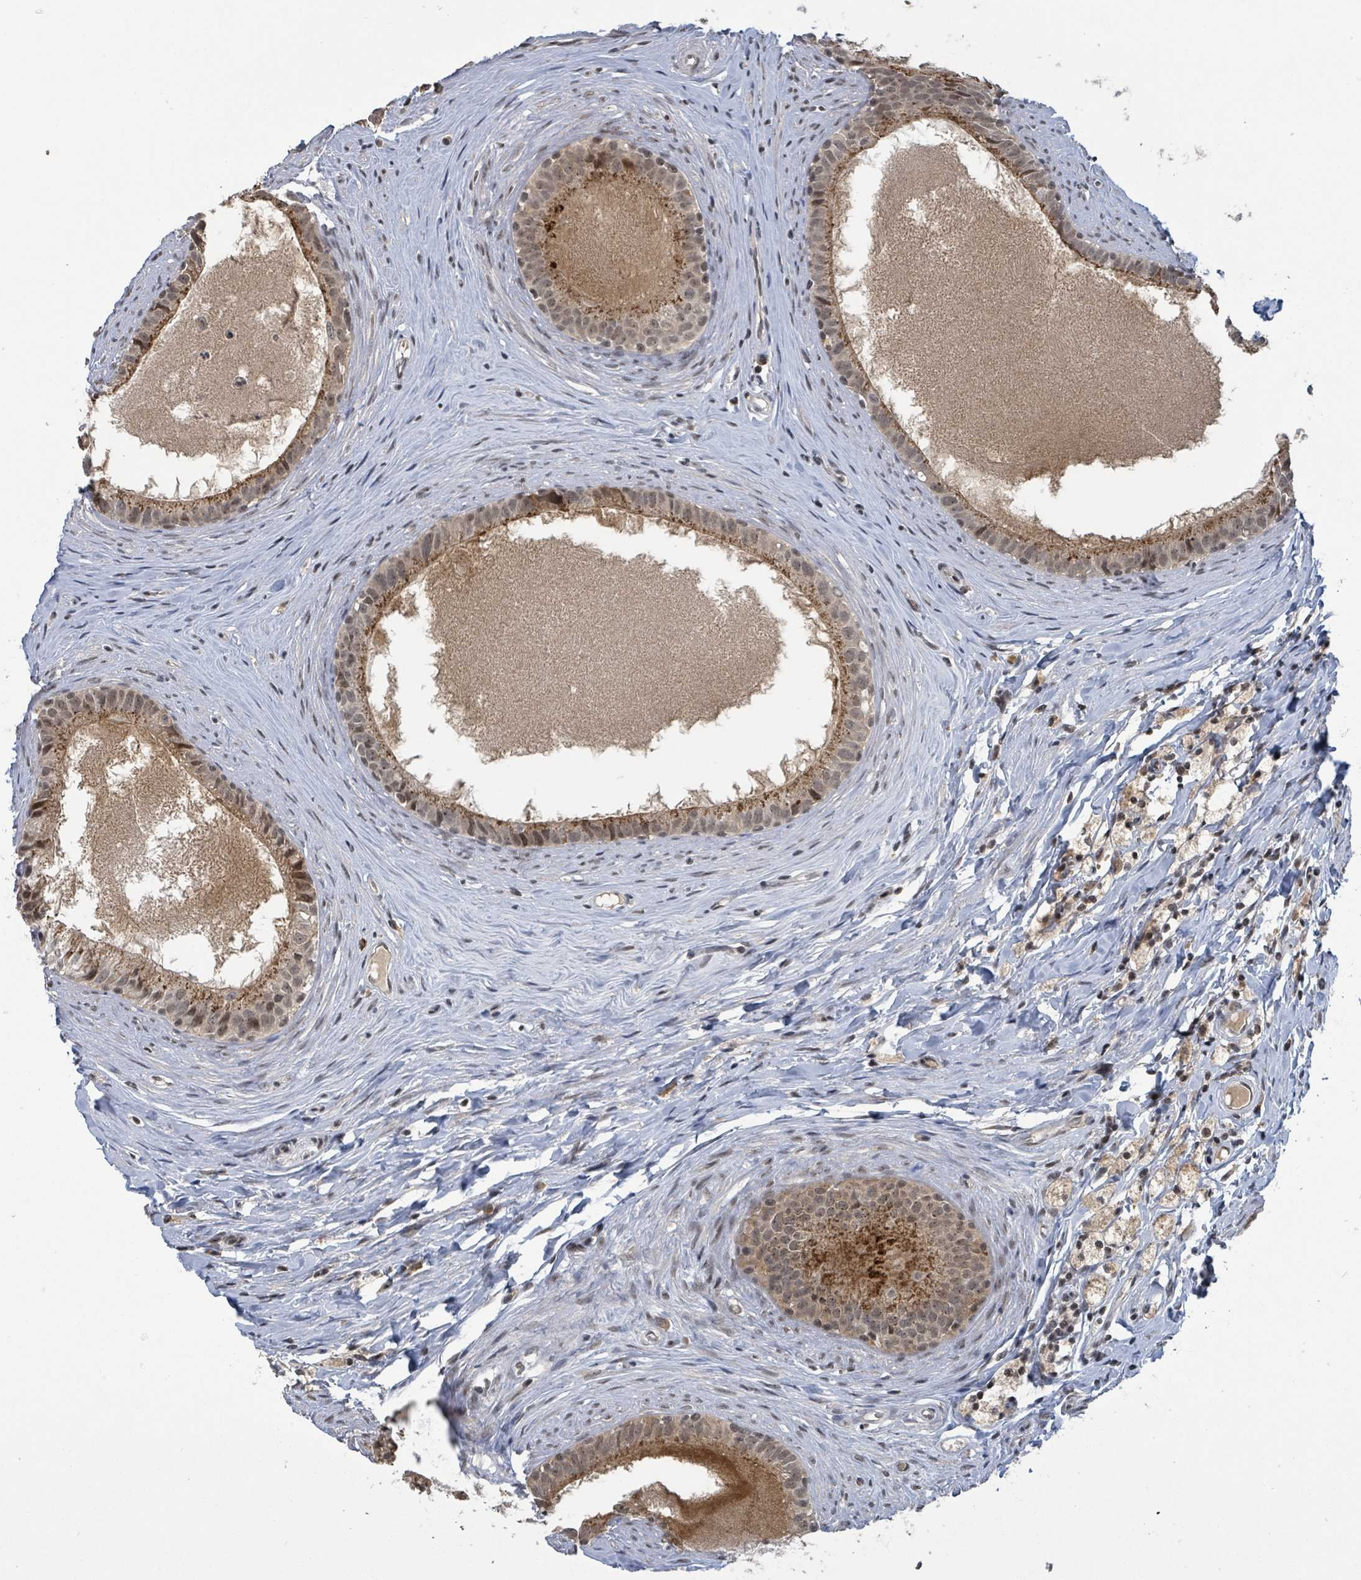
{"staining": {"intensity": "moderate", "quantity": ">75%", "location": "cytoplasmic/membranous,nuclear"}, "tissue": "epididymis", "cell_type": "Glandular cells", "image_type": "normal", "snomed": [{"axis": "morphology", "description": "Normal tissue, NOS"}, {"axis": "topography", "description": "Epididymis"}], "caption": "The immunohistochemical stain shows moderate cytoplasmic/membranous,nuclear staining in glandular cells of normal epididymis.", "gene": "ZBTB14", "patient": {"sex": "male", "age": 80}}